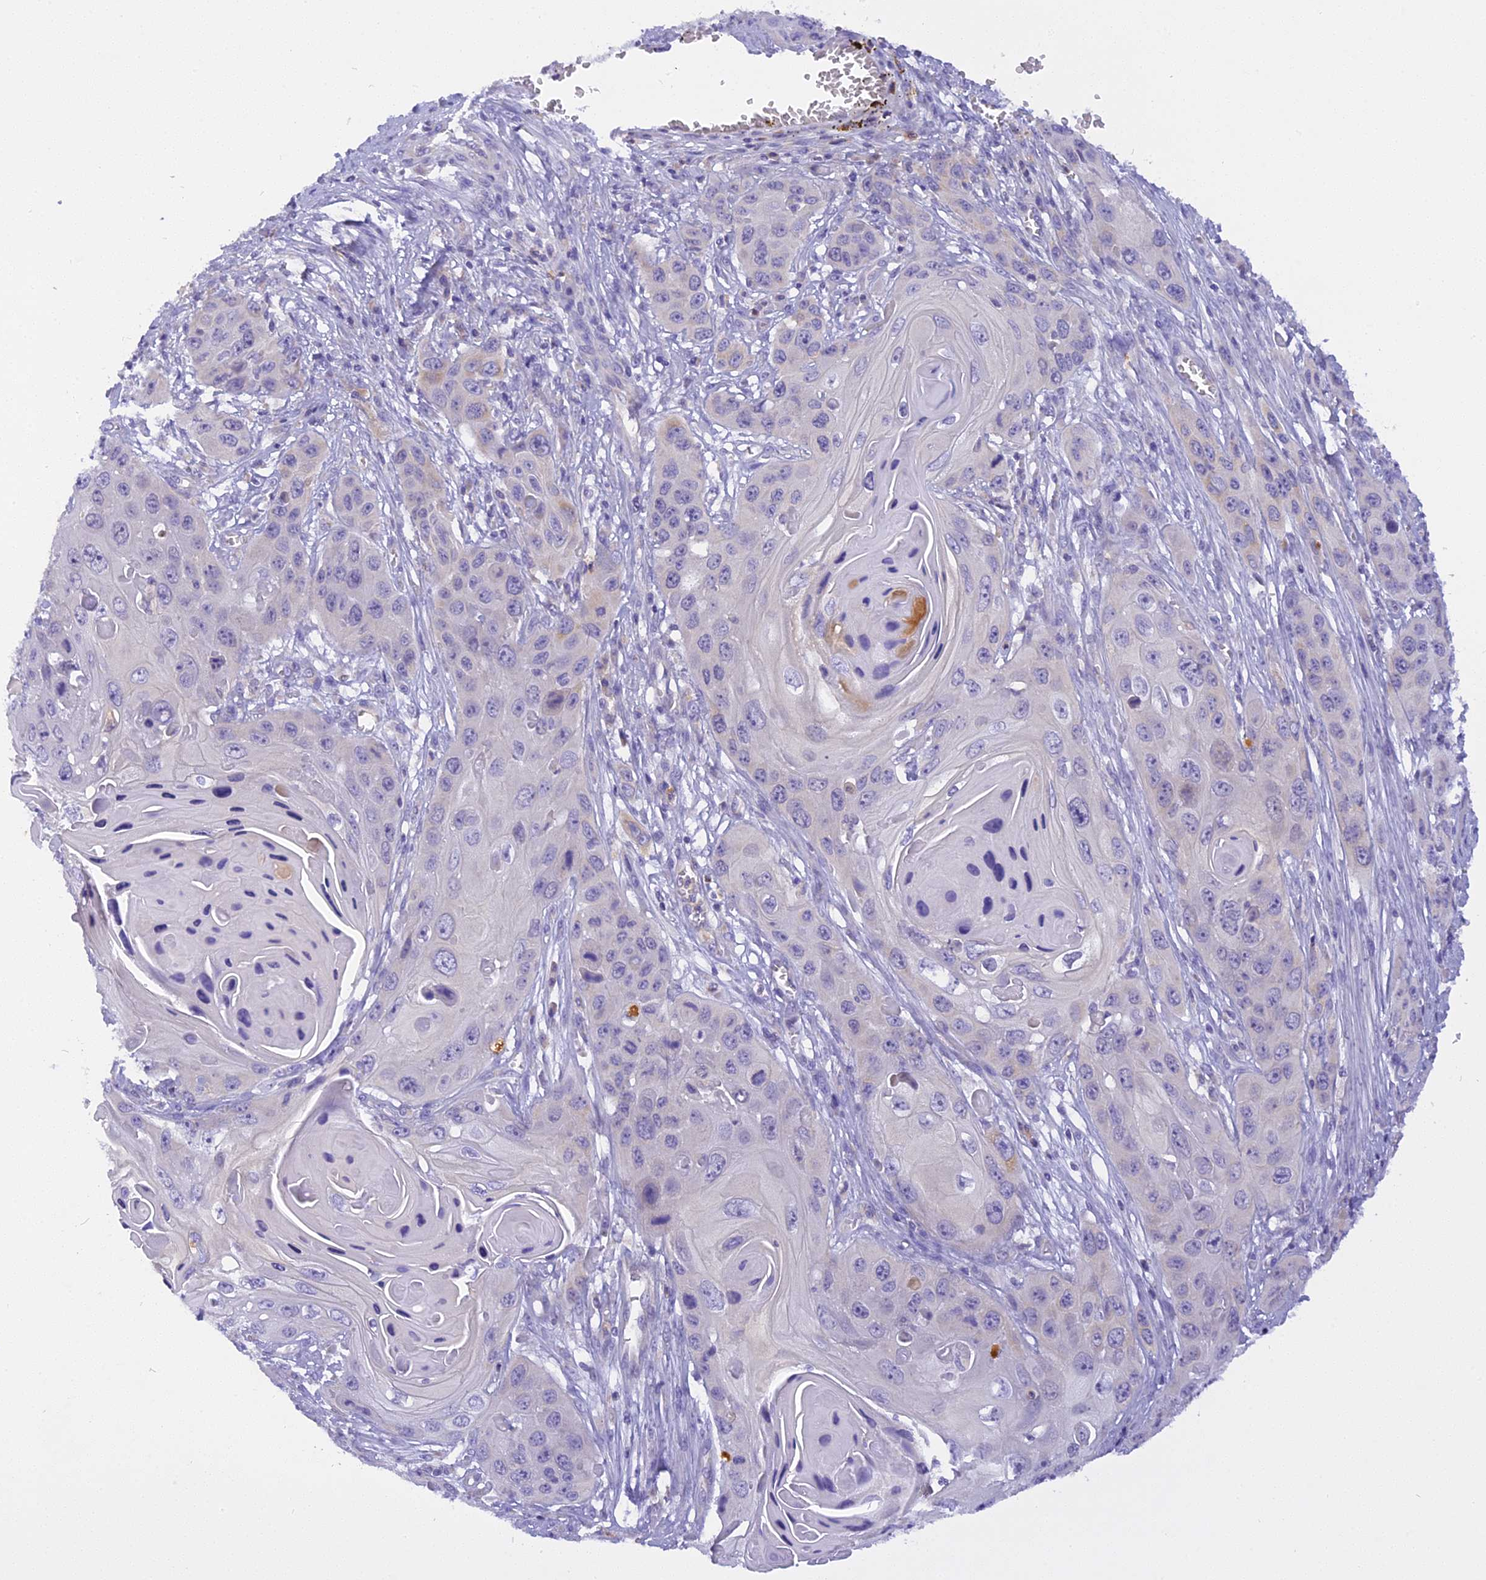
{"staining": {"intensity": "negative", "quantity": "none", "location": "none"}, "tissue": "skin cancer", "cell_type": "Tumor cells", "image_type": "cancer", "snomed": [{"axis": "morphology", "description": "Squamous cell carcinoma, NOS"}, {"axis": "topography", "description": "Skin"}], "caption": "Immunohistochemistry (IHC) photomicrograph of human skin squamous cell carcinoma stained for a protein (brown), which shows no expression in tumor cells.", "gene": "TRIM3", "patient": {"sex": "male", "age": 55}}